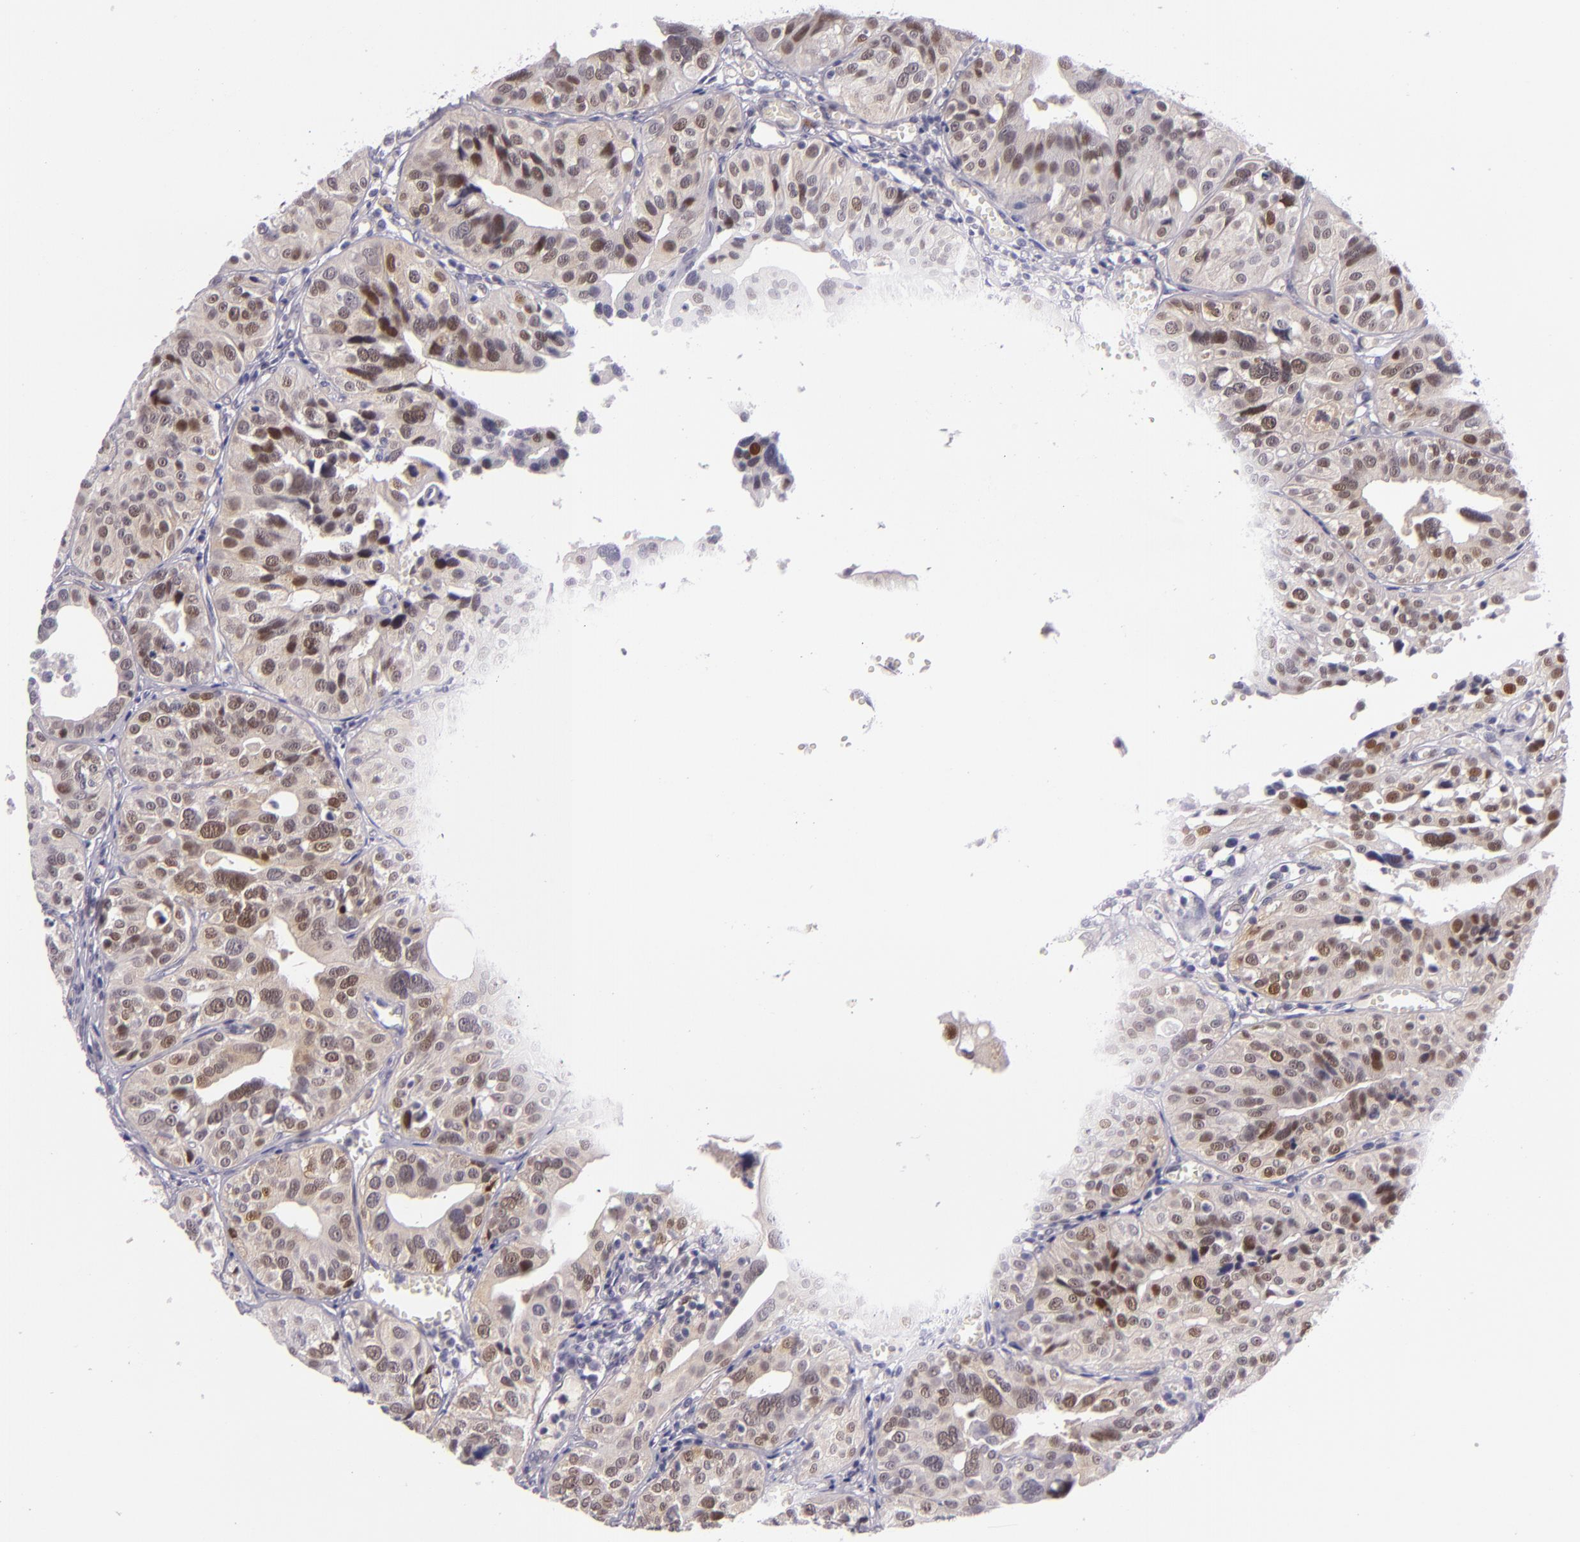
{"staining": {"intensity": "weak", "quantity": "<25%", "location": "cytoplasmic/membranous,nuclear"}, "tissue": "urothelial cancer", "cell_type": "Tumor cells", "image_type": "cancer", "snomed": [{"axis": "morphology", "description": "Urothelial carcinoma, High grade"}, {"axis": "topography", "description": "Urinary bladder"}], "caption": "Tumor cells are negative for protein expression in human urothelial carcinoma (high-grade).", "gene": "CSE1L", "patient": {"sex": "male", "age": 56}}